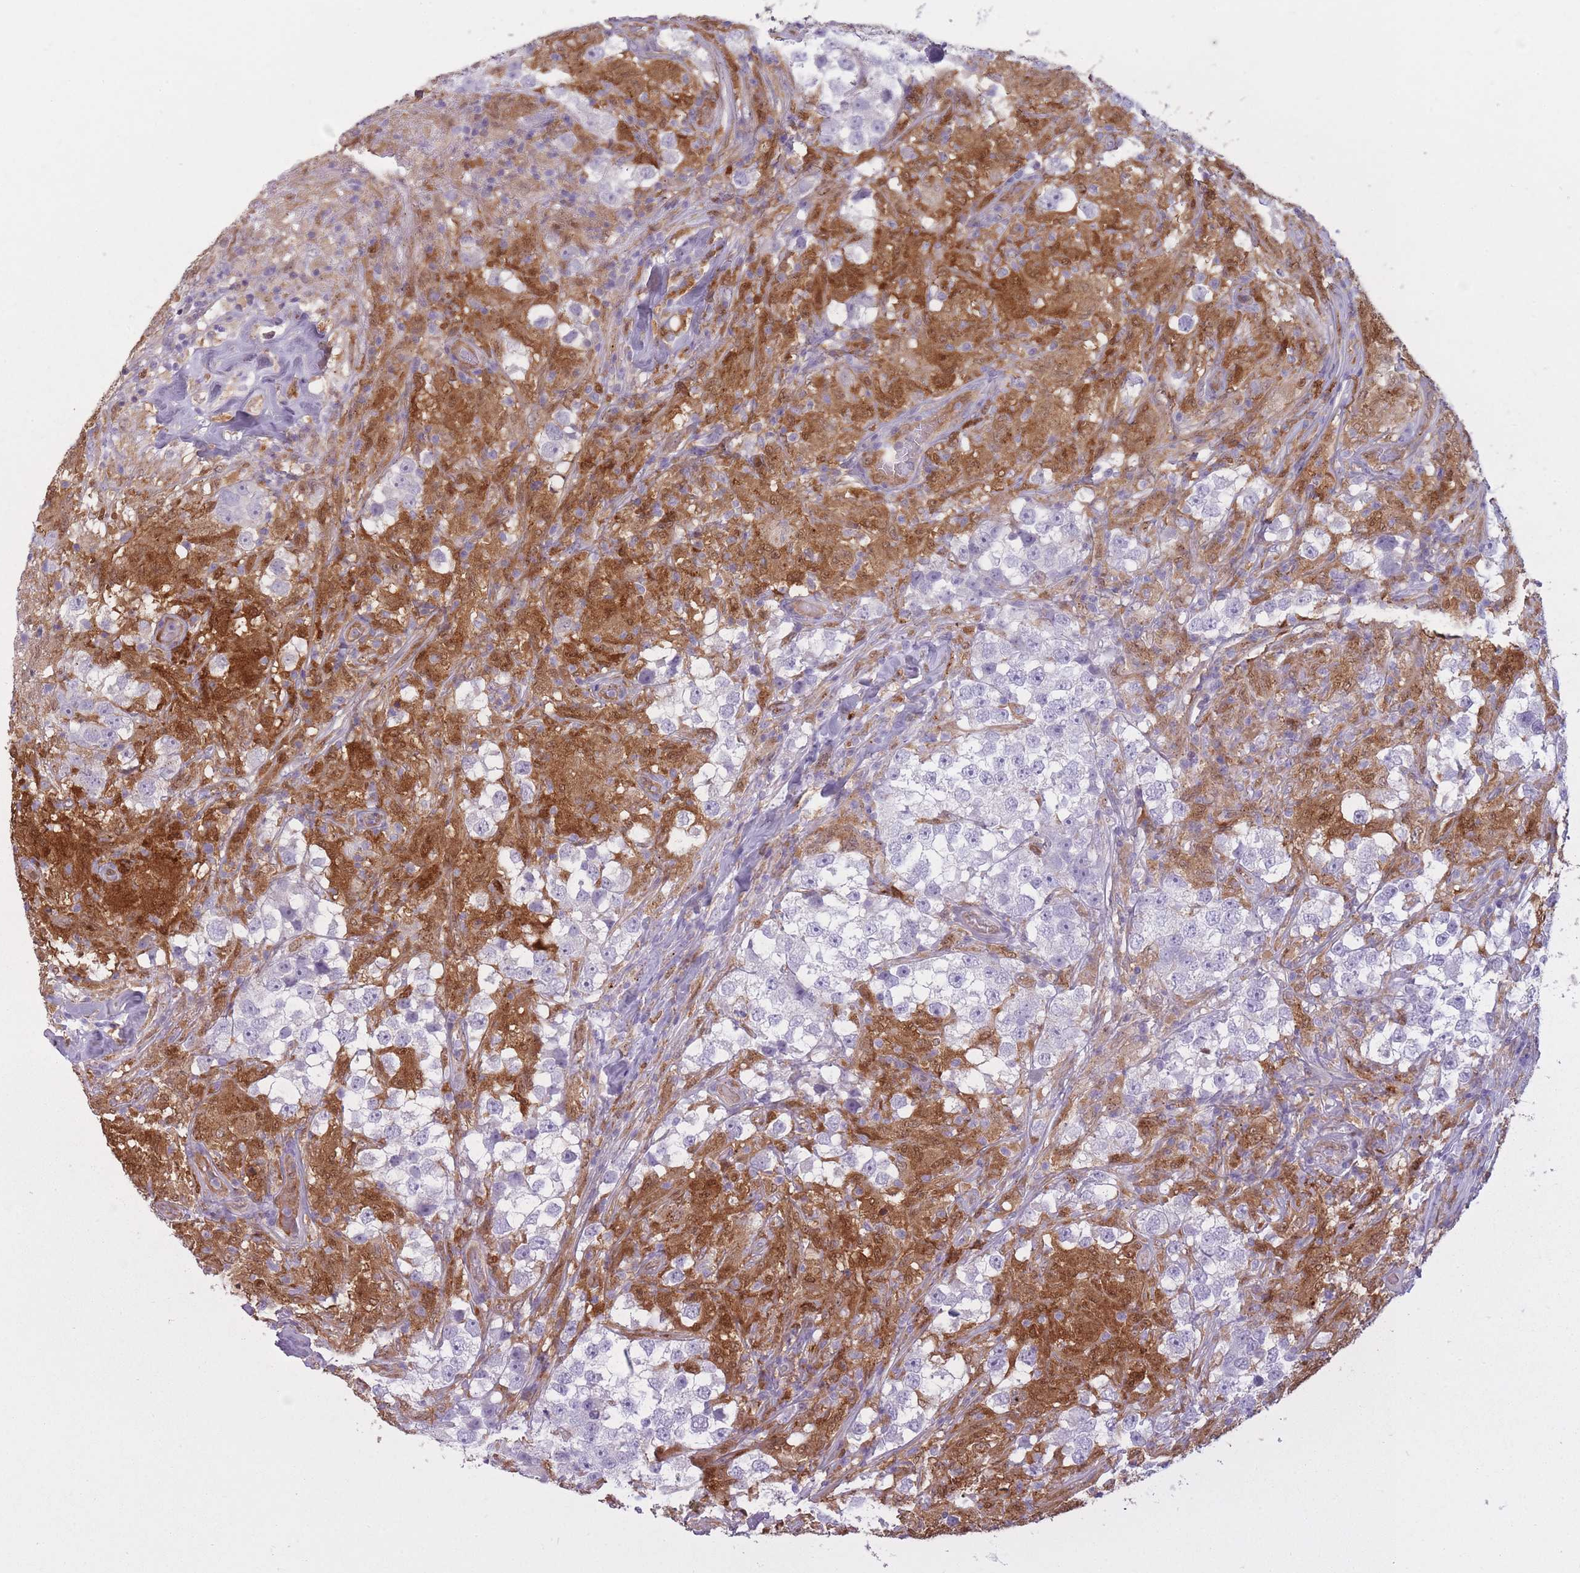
{"staining": {"intensity": "negative", "quantity": "none", "location": "none"}, "tissue": "testis cancer", "cell_type": "Tumor cells", "image_type": "cancer", "snomed": [{"axis": "morphology", "description": "Seminoma, NOS"}, {"axis": "topography", "description": "Testis"}], "caption": "Photomicrograph shows no protein expression in tumor cells of testis cancer tissue.", "gene": "LGALS9", "patient": {"sex": "male", "age": 46}}